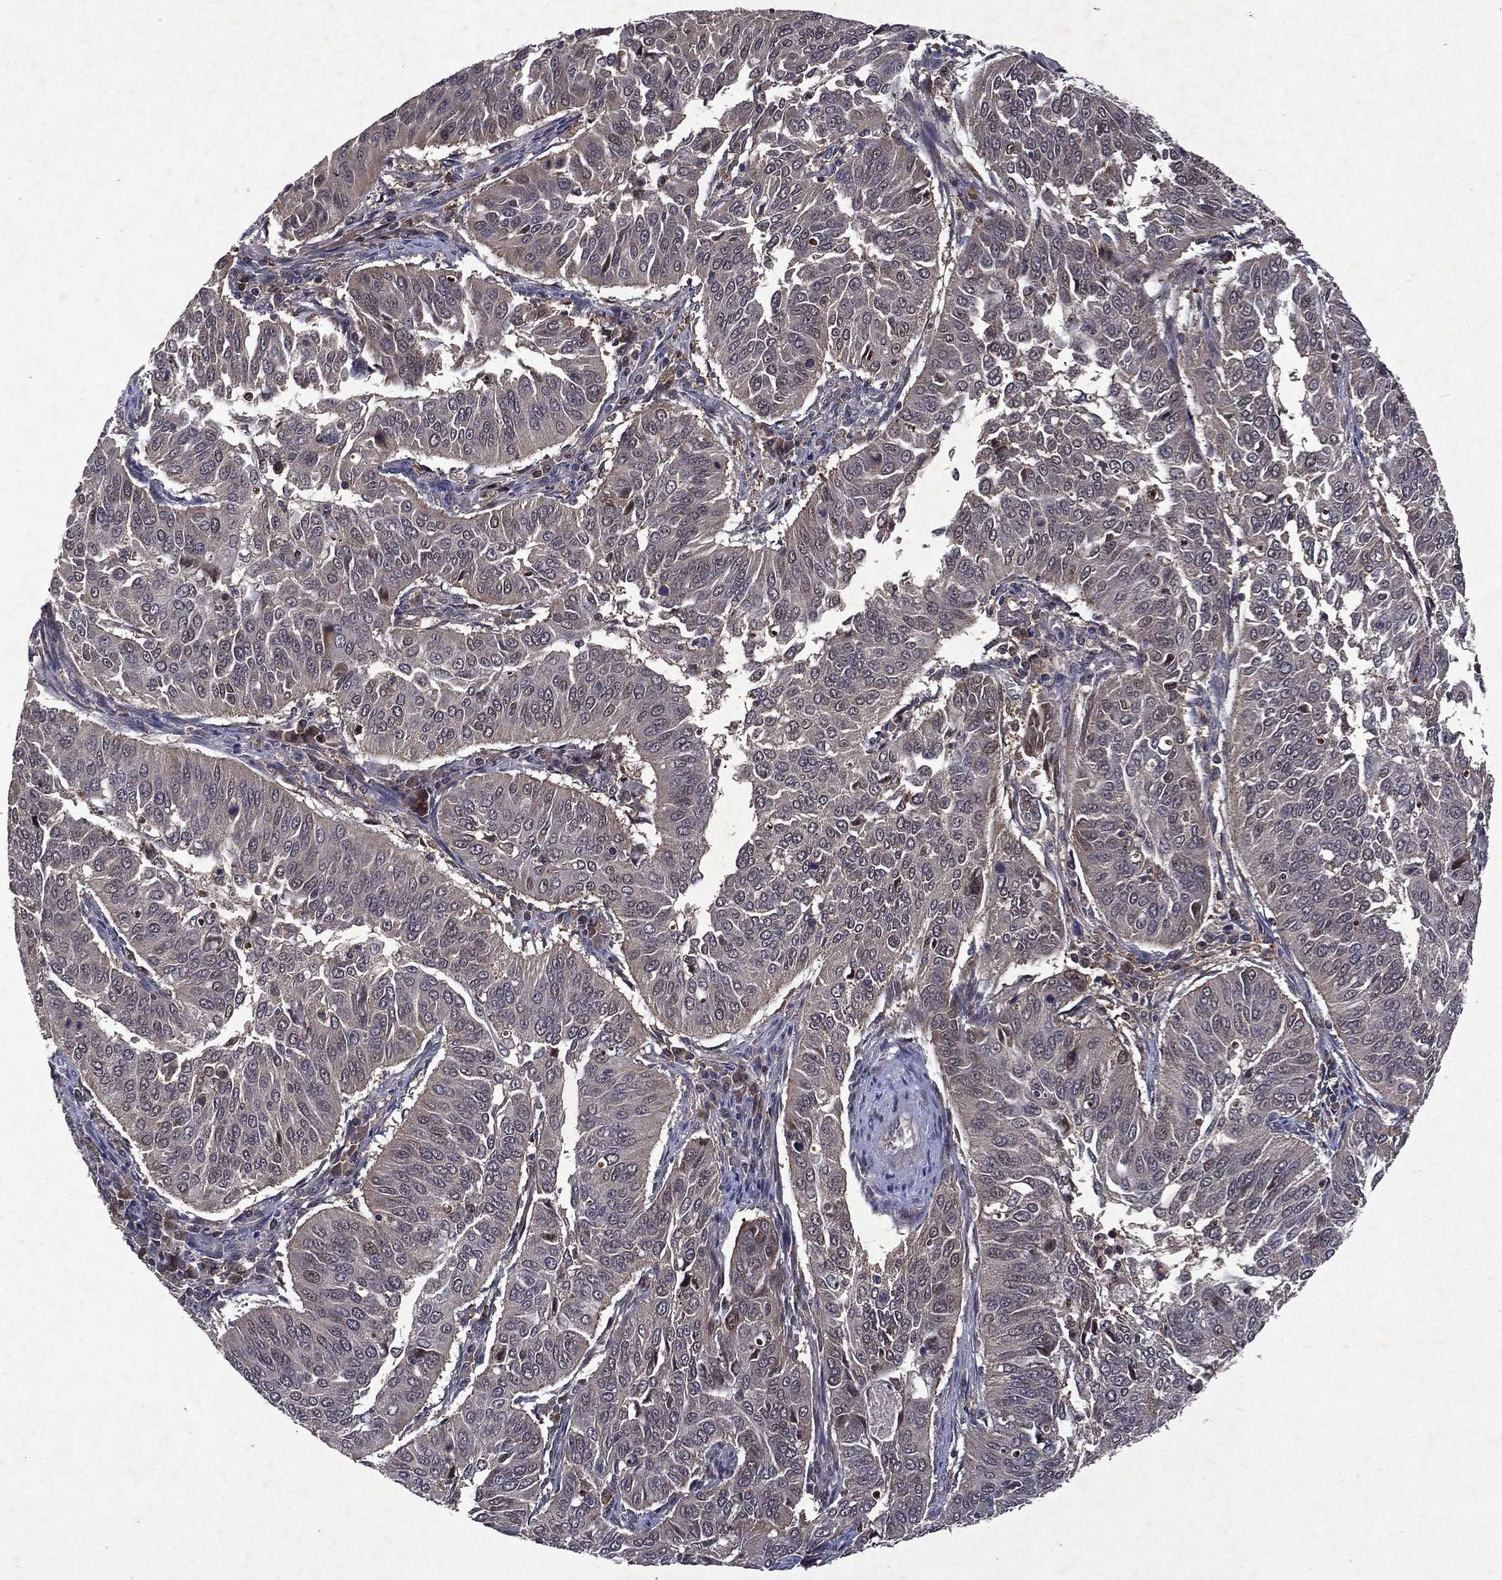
{"staining": {"intensity": "negative", "quantity": "none", "location": "none"}, "tissue": "cervical cancer", "cell_type": "Tumor cells", "image_type": "cancer", "snomed": [{"axis": "morphology", "description": "Normal tissue, NOS"}, {"axis": "morphology", "description": "Squamous cell carcinoma, NOS"}, {"axis": "topography", "description": "Cervix"}], "caption": "Photomicrograph shows no significant protein expression in tumor cells of cervical squamous cell carcinoma.", "gene": "MTAP", "patient": {"sex": "female", "age": 39}}